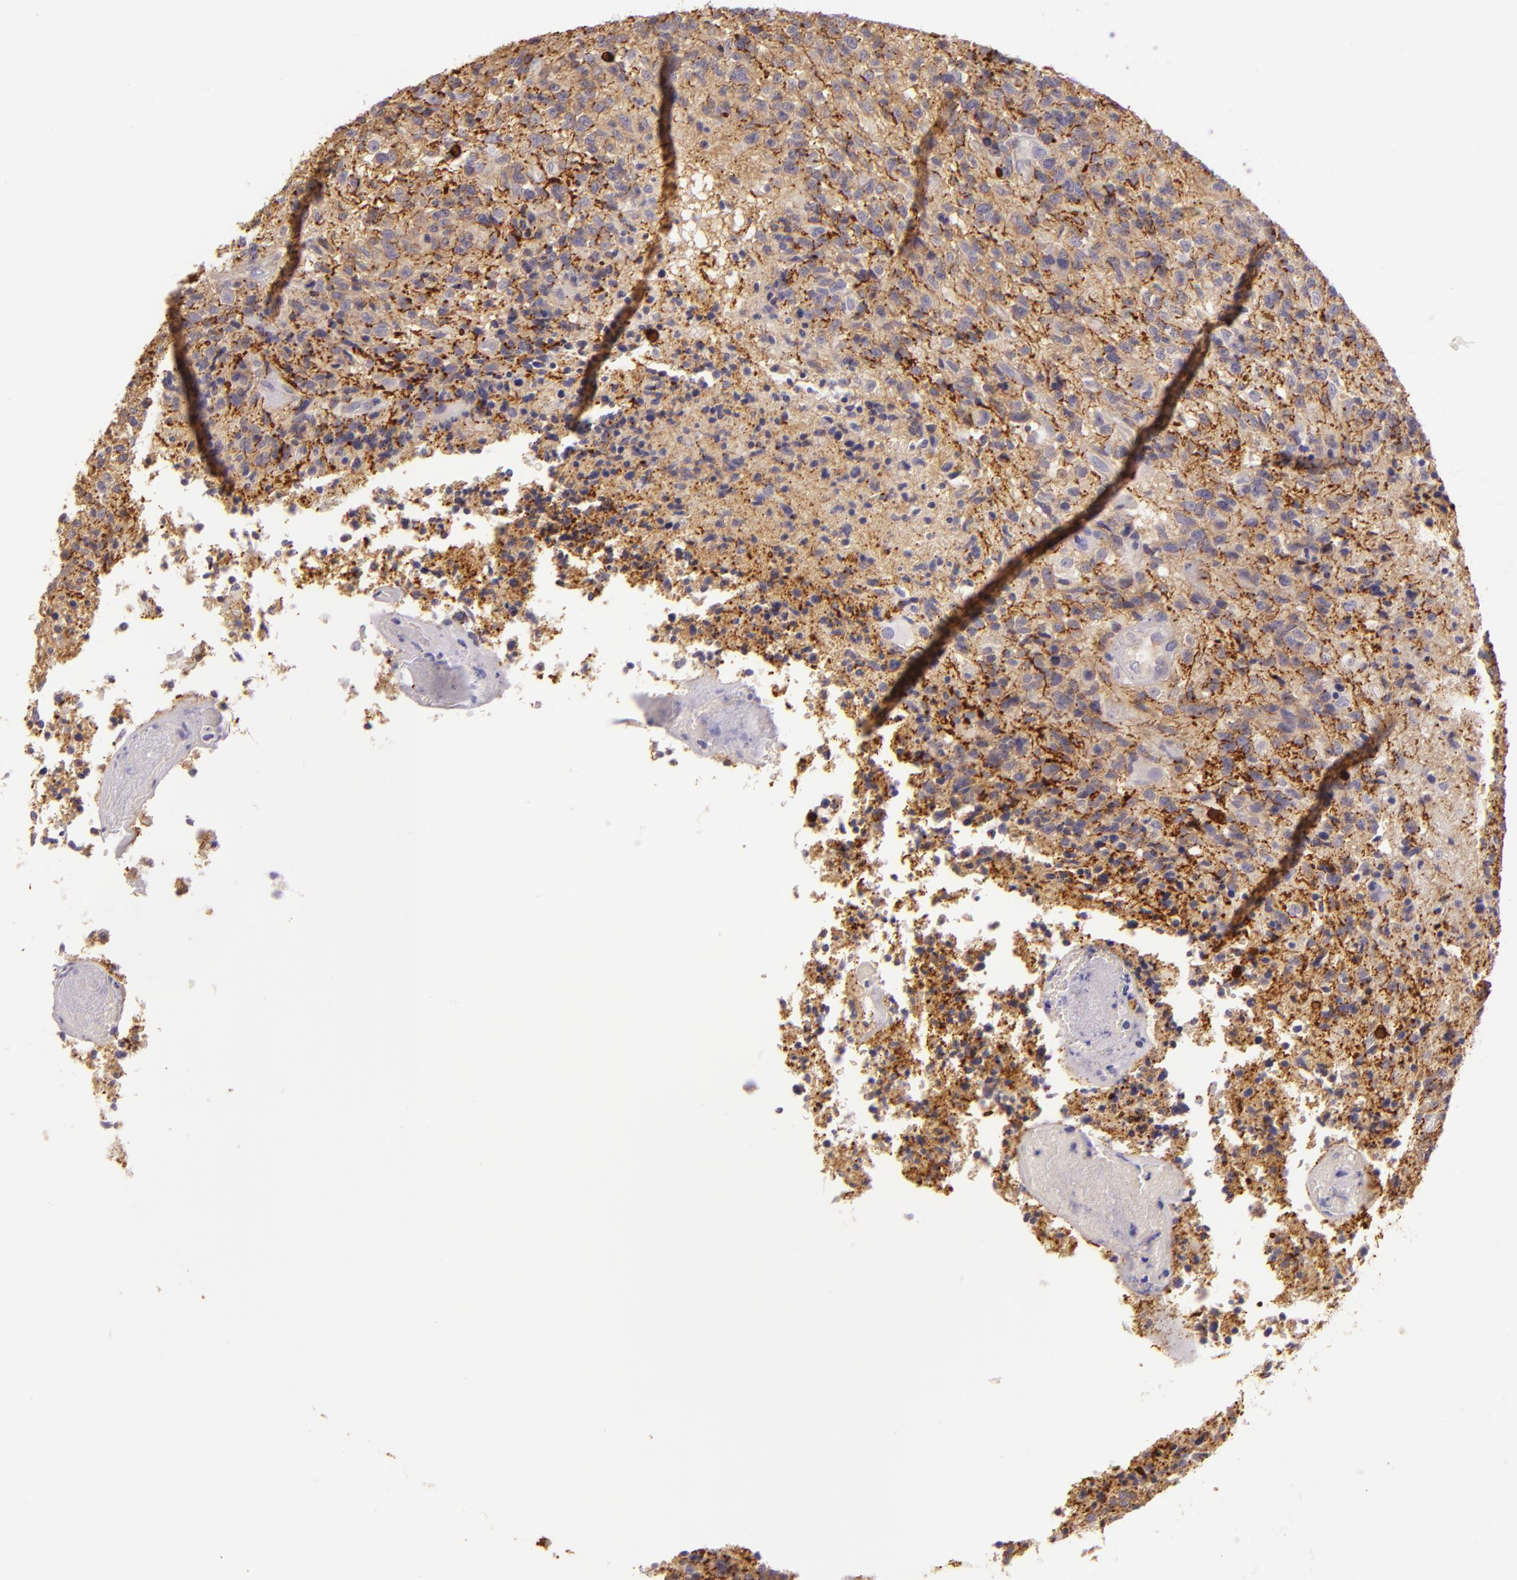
{"staining": {"intensity": "moderate", "quantity": ">75%", "location": "cytoplasmic/membranous"}, "tissue": "glioma", "cell_type": "Tumor cells", "image_type": "cancer", "snomed": [{"axis": "morphology", "description": "Glioma, malignant, High grade"}, {"axis": "topography", "description": "Brain"}], "caption": "Human malignant glioma (high-grade) stained with a brown dye shows moderate cytoplasmic/membranous positive staining in about >75% of tumor cells.", "gene": "ZC3H7B", "patient": {"sex": "male", "age": 36}}